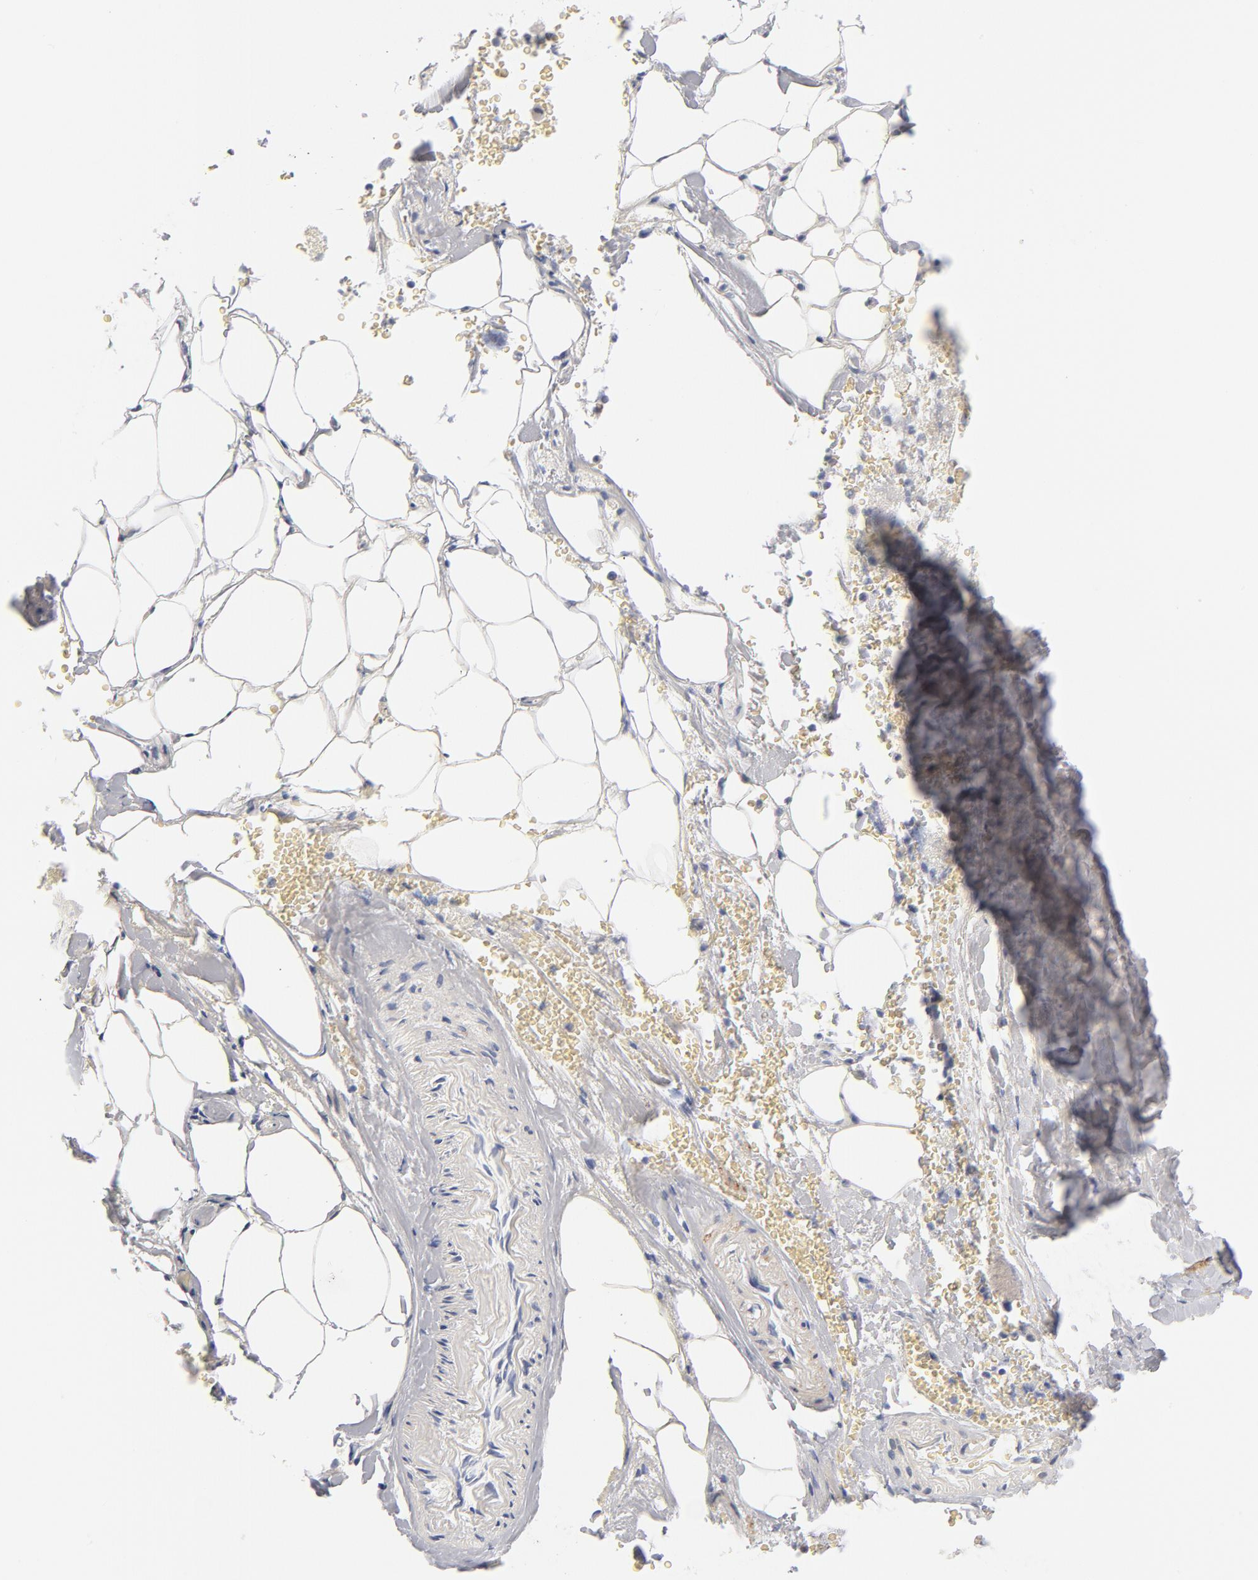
{"staining": {"intensity": "negative", "quantity": "none", "location": "none"}, "tissue": "adrenal gland", "cell_type": "Glandular cells", "image_type": "normal", "snomed": [{"axis": "morphology", "description": "Normal tissue, NOS"}, {"axis": "topography", "description": "Adrenal gland"}], "caption": "Human adrenal gland stained for a protein using IHC reveals no positivity in glandular cells.", "gene": "MID1", "patient": {"sex": "female", "age": 71}}